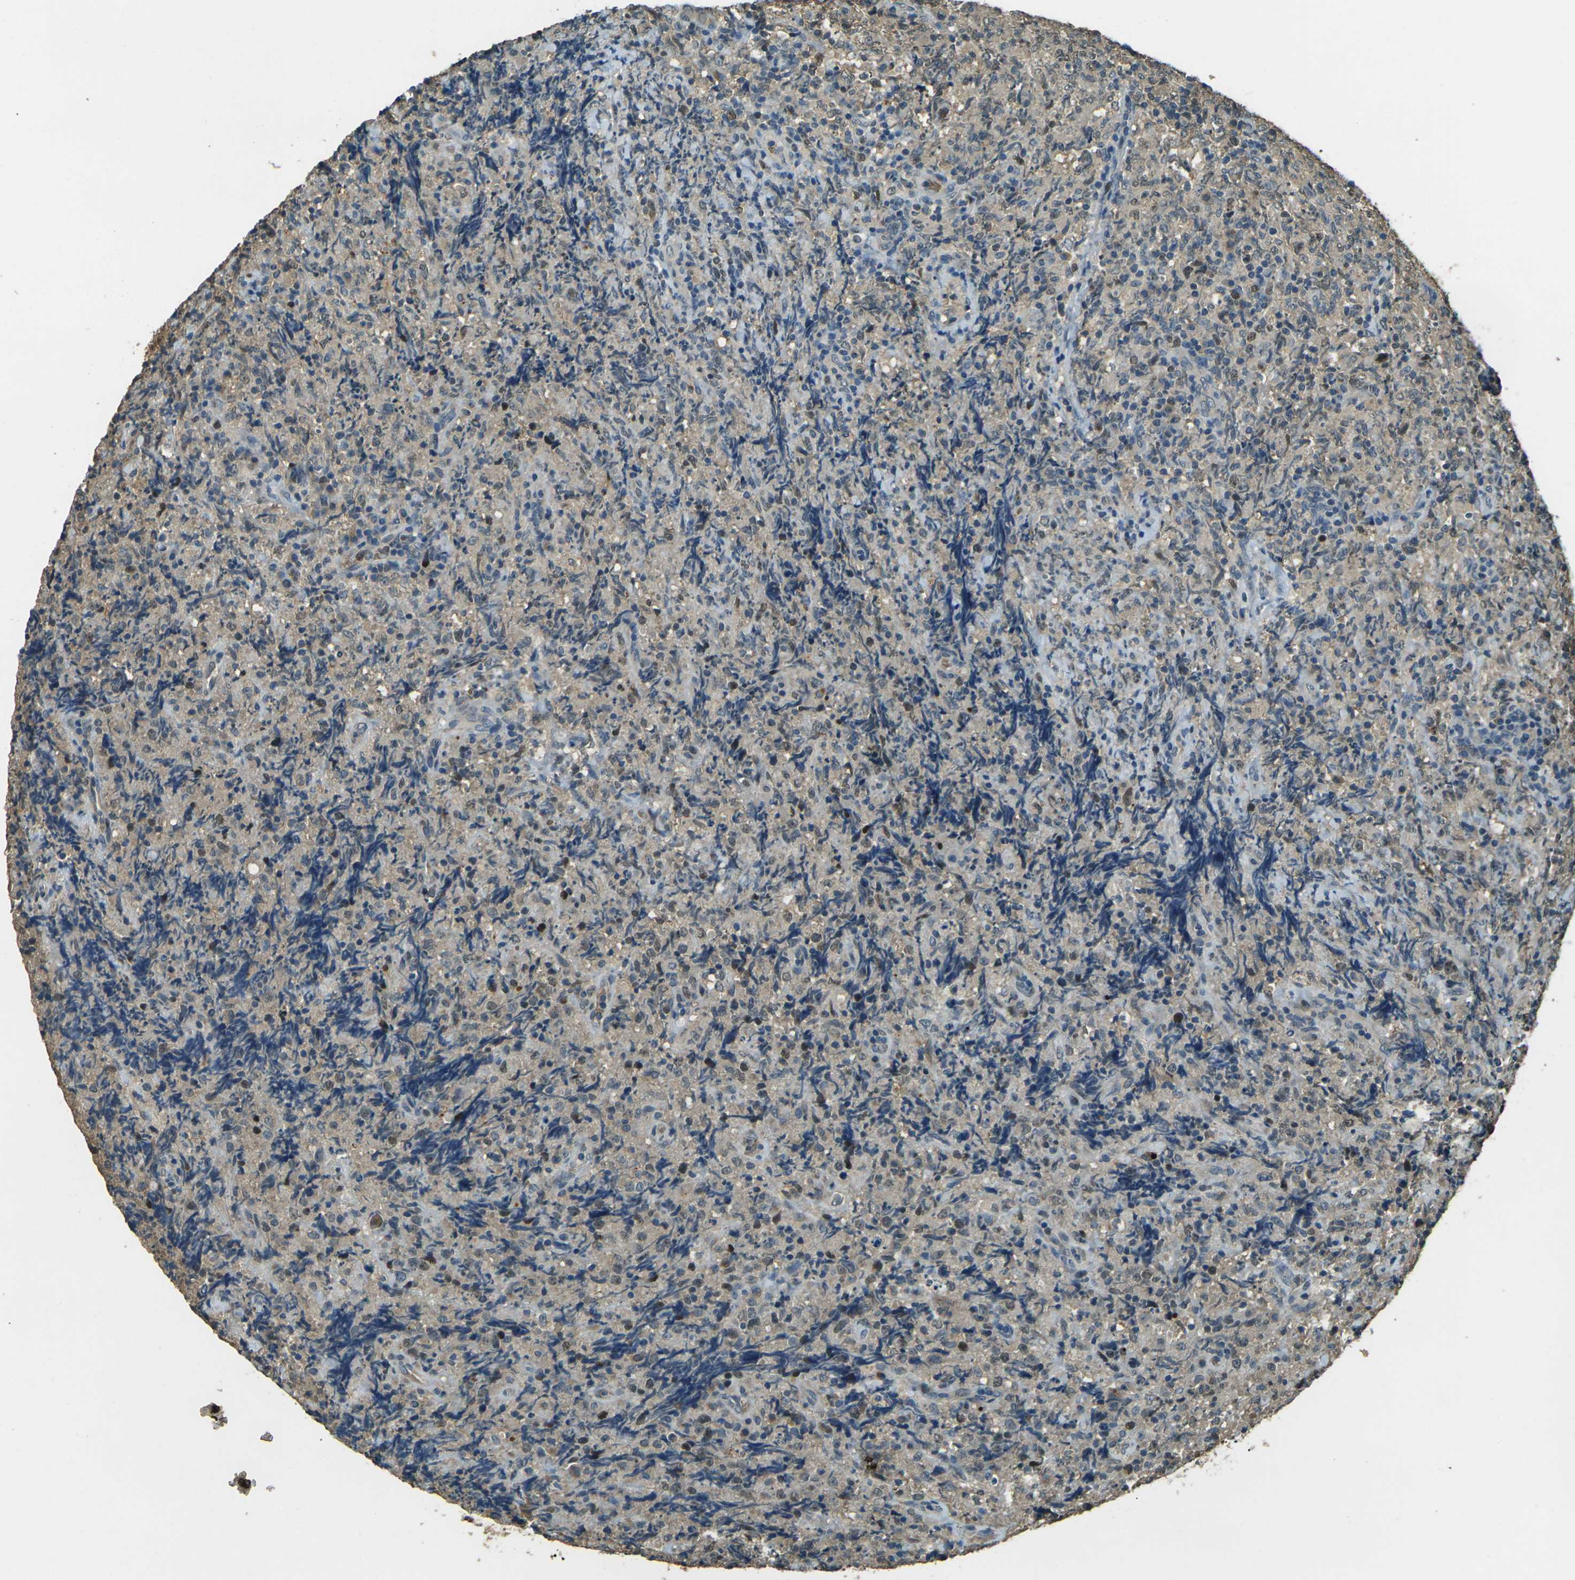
{"staining": {"intensity": "weak", "quantity": "25%-75%", "location": "cytoplasmic/membranous,nuclear"}, "tissue": "lymphoma", "cell_type": "Tumor cells", "image_type": "cancer", "snomed": [{"axis": "morphology", "description": "Malignant lymphoma, non-Hodgkin's type, High grade"}, {"axis": "topography", "description": "Tonsil"}], "caption": "High-grade malignant lymphoma, non-Hodgkin's type stained with a protein marker exhibits weak staining in tumor cells.", "gene": "TOR1A", "patient": {"sex": "female", "age": 36}}